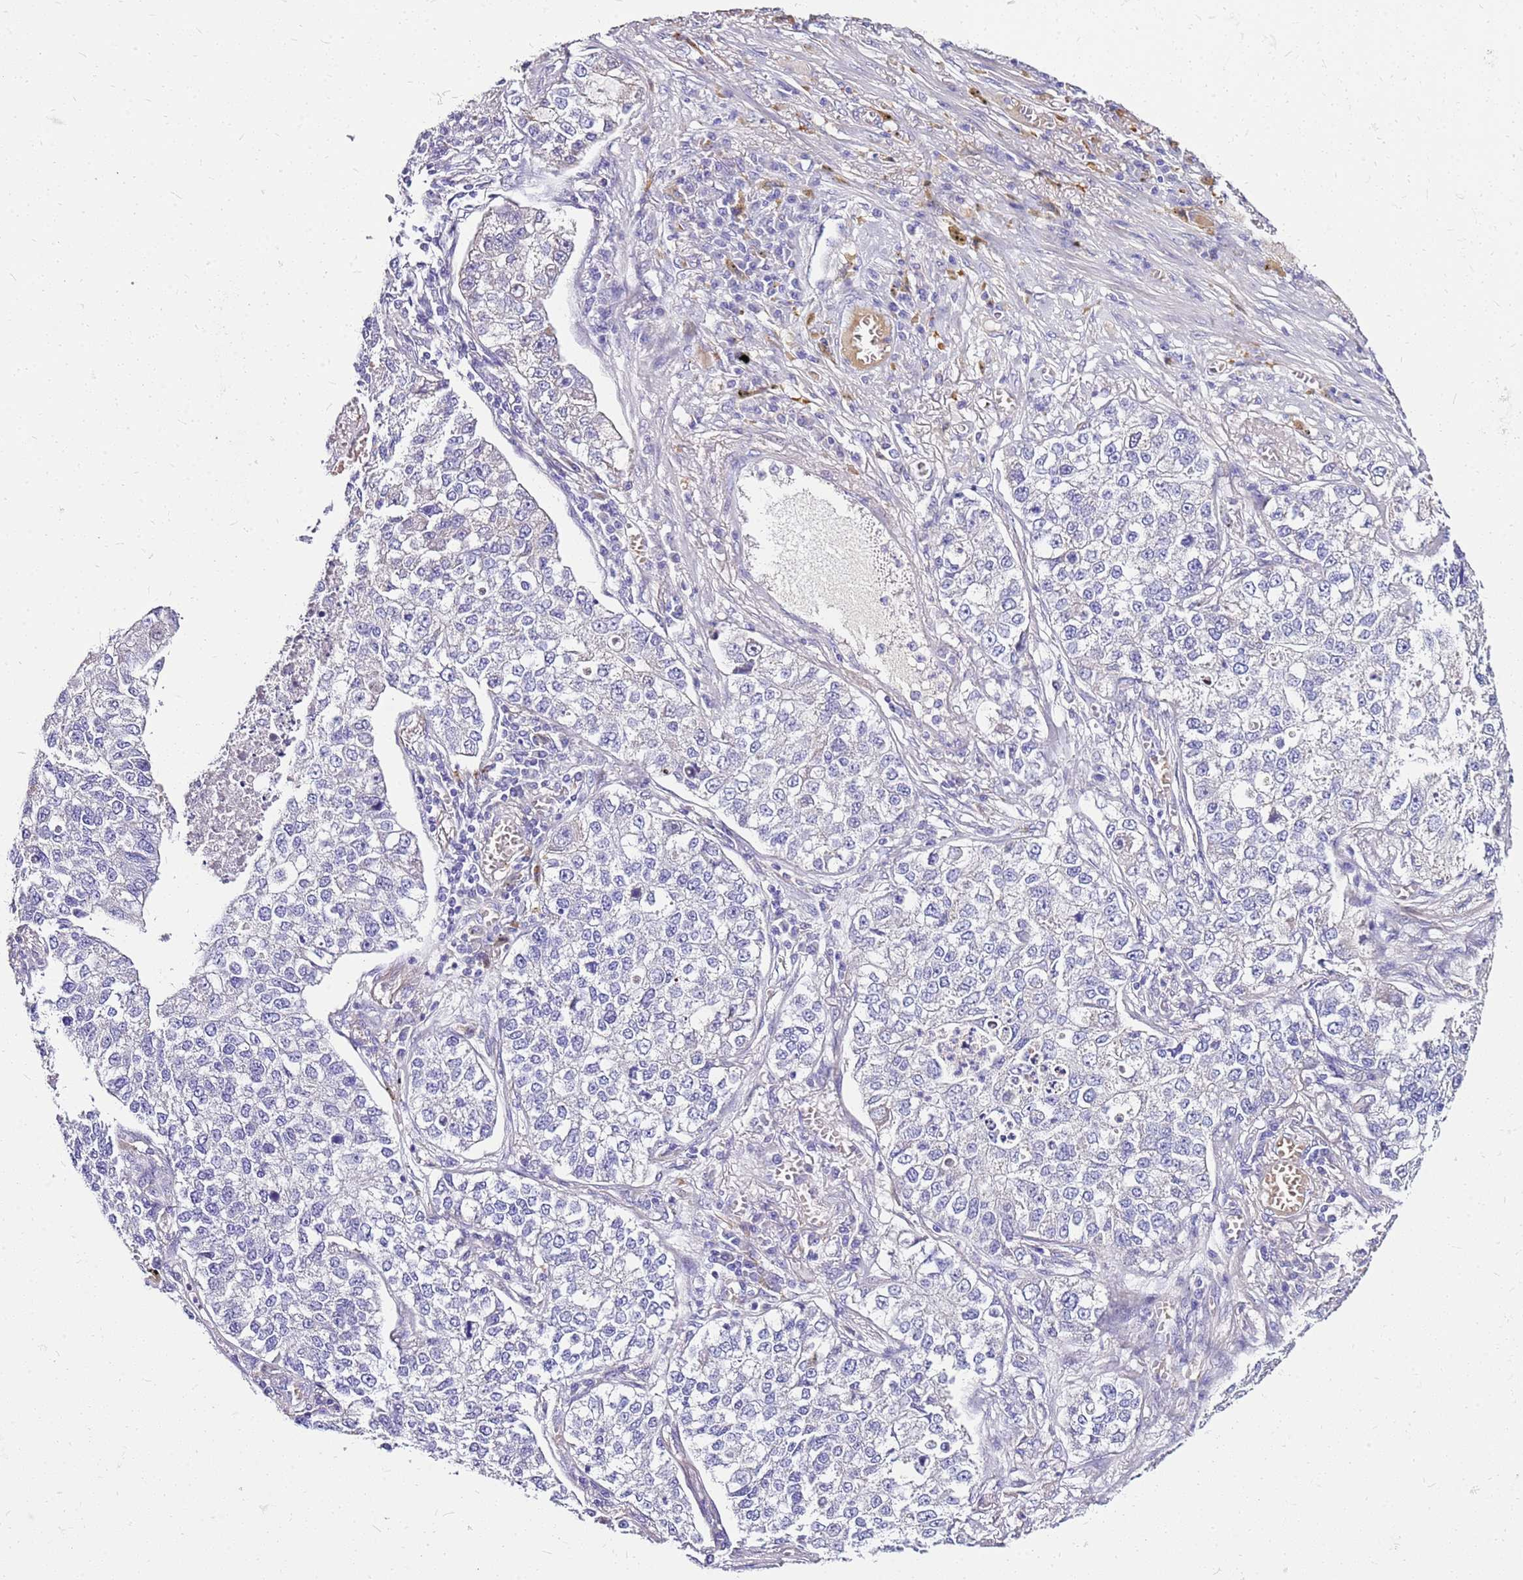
{"staining": {"intensity": "negative", "quantity": "none", "location": "none"}, "tissue": "lung cancer", "cell_type": "Tumor cells", "image_type": "cancer", "snomed": [{"axis": "morphology", "description": "Adenocarcinoma, NOS"}, {"axis": "topography", "description": "Lung"}], "caption": "Immunohistochemistry micrograph of lung cancer (adenocarcinoma) stained for a protein (brown), which displays no expression in tumor cells.", "gene": "DCDC2B", "patient": {"sex": "male", "age": 49}}